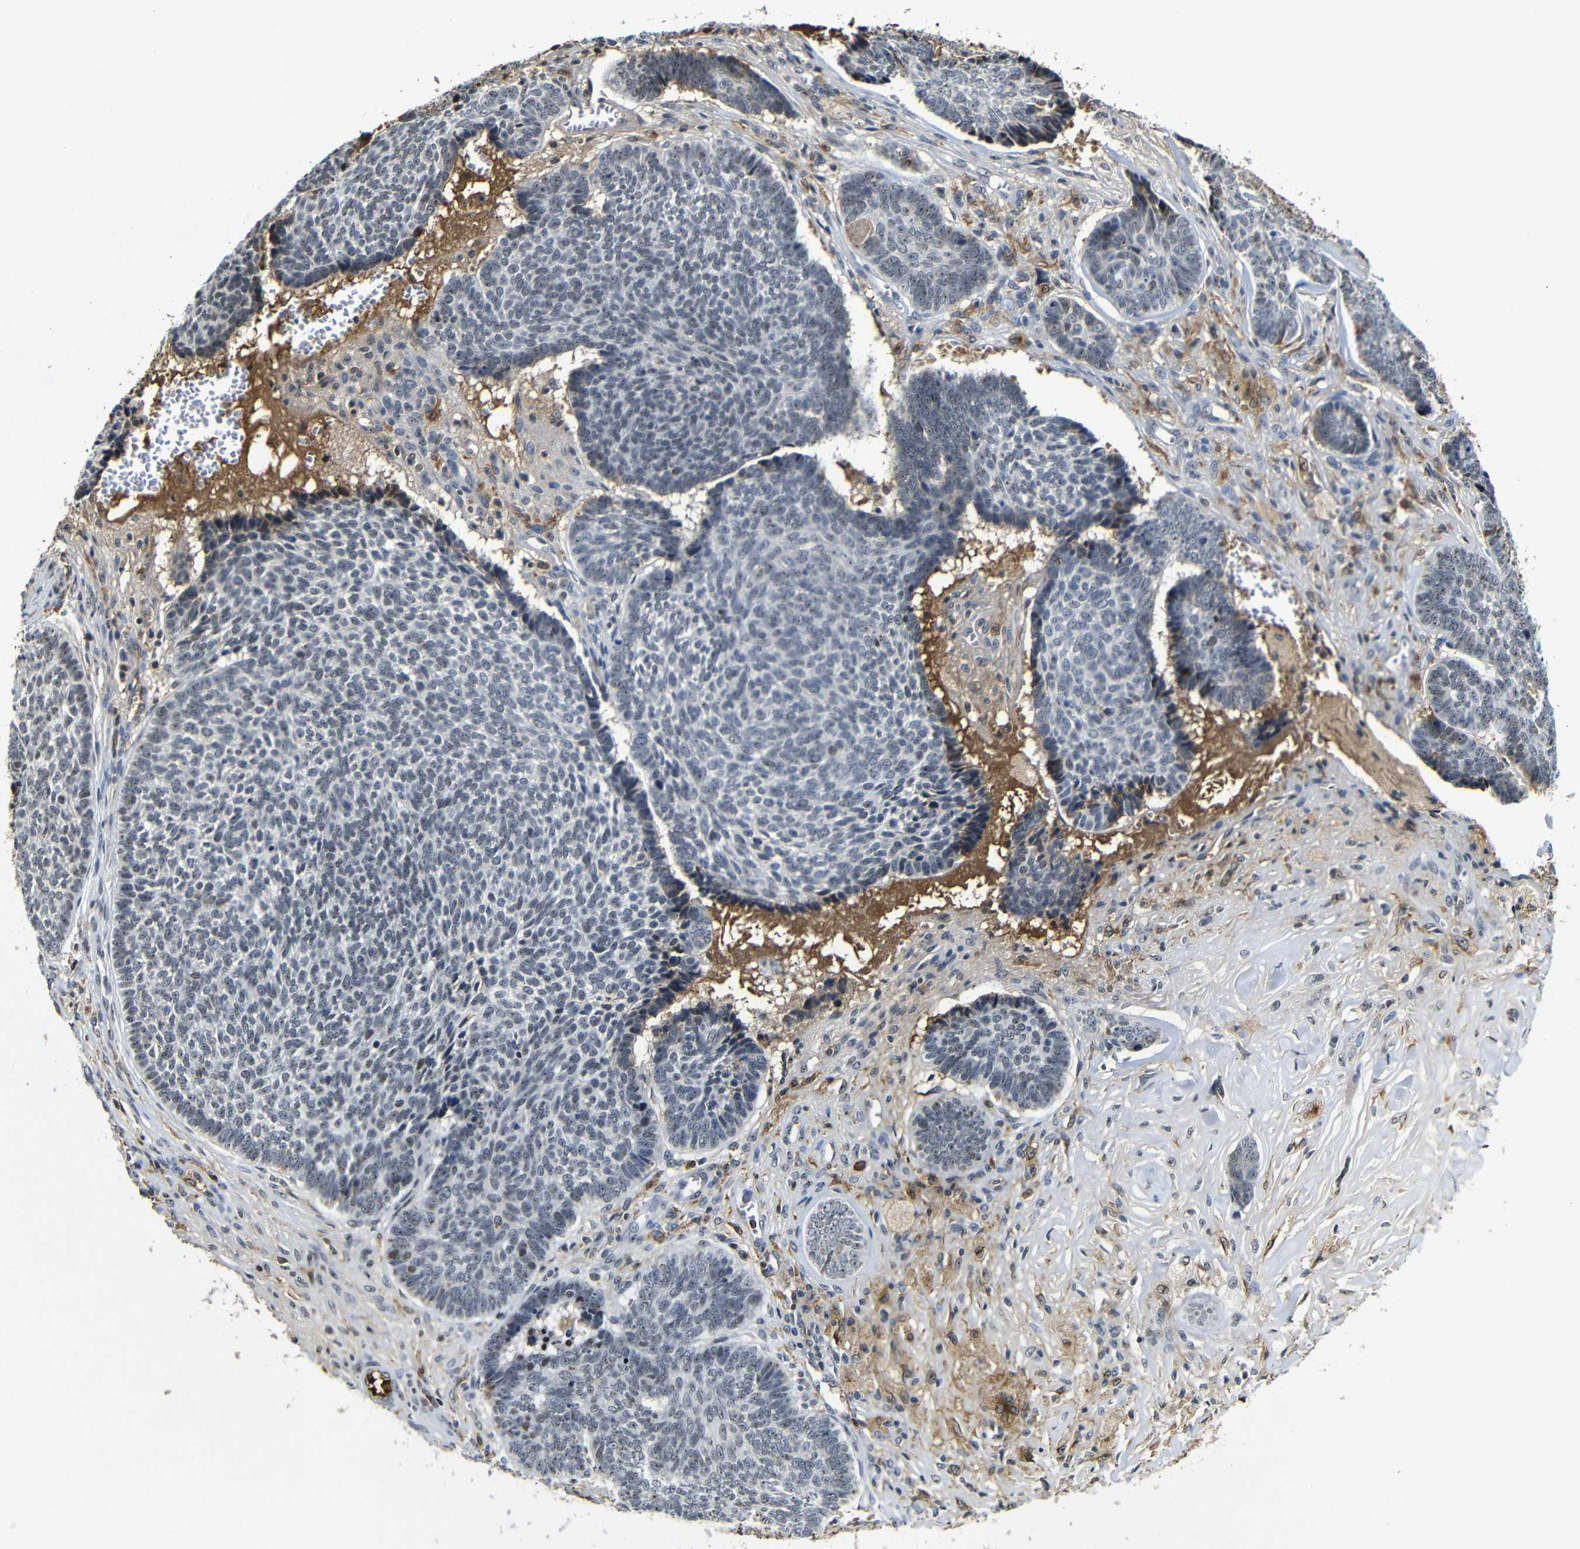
{"staining": {"intensity": "weak", "quantity": "25%-75%", "location": "nuclear"}, "tissue": "skin cancer", "cell_type": "Tumor cells", "image_type": "cancer", "snomed": [{"axis": "morphology", "description": "Basal cell carcinoma"}, {"axis": "topography", "description": "Skin"}], "caption": "High-power microscopy captured an IHC histopathology image of skin basal cell carcinoma, revealing weak nuclear staining in approximately 25%-75% of tumor cells. The protein of interest is stained brown, and the nuclei are stained in blue (DAB (3,3'-diaminobenzidine) IHC with brightfield microscopy, high magnification).", "gene": "MYC", "patient": {"sex": "male", "age": 84}}